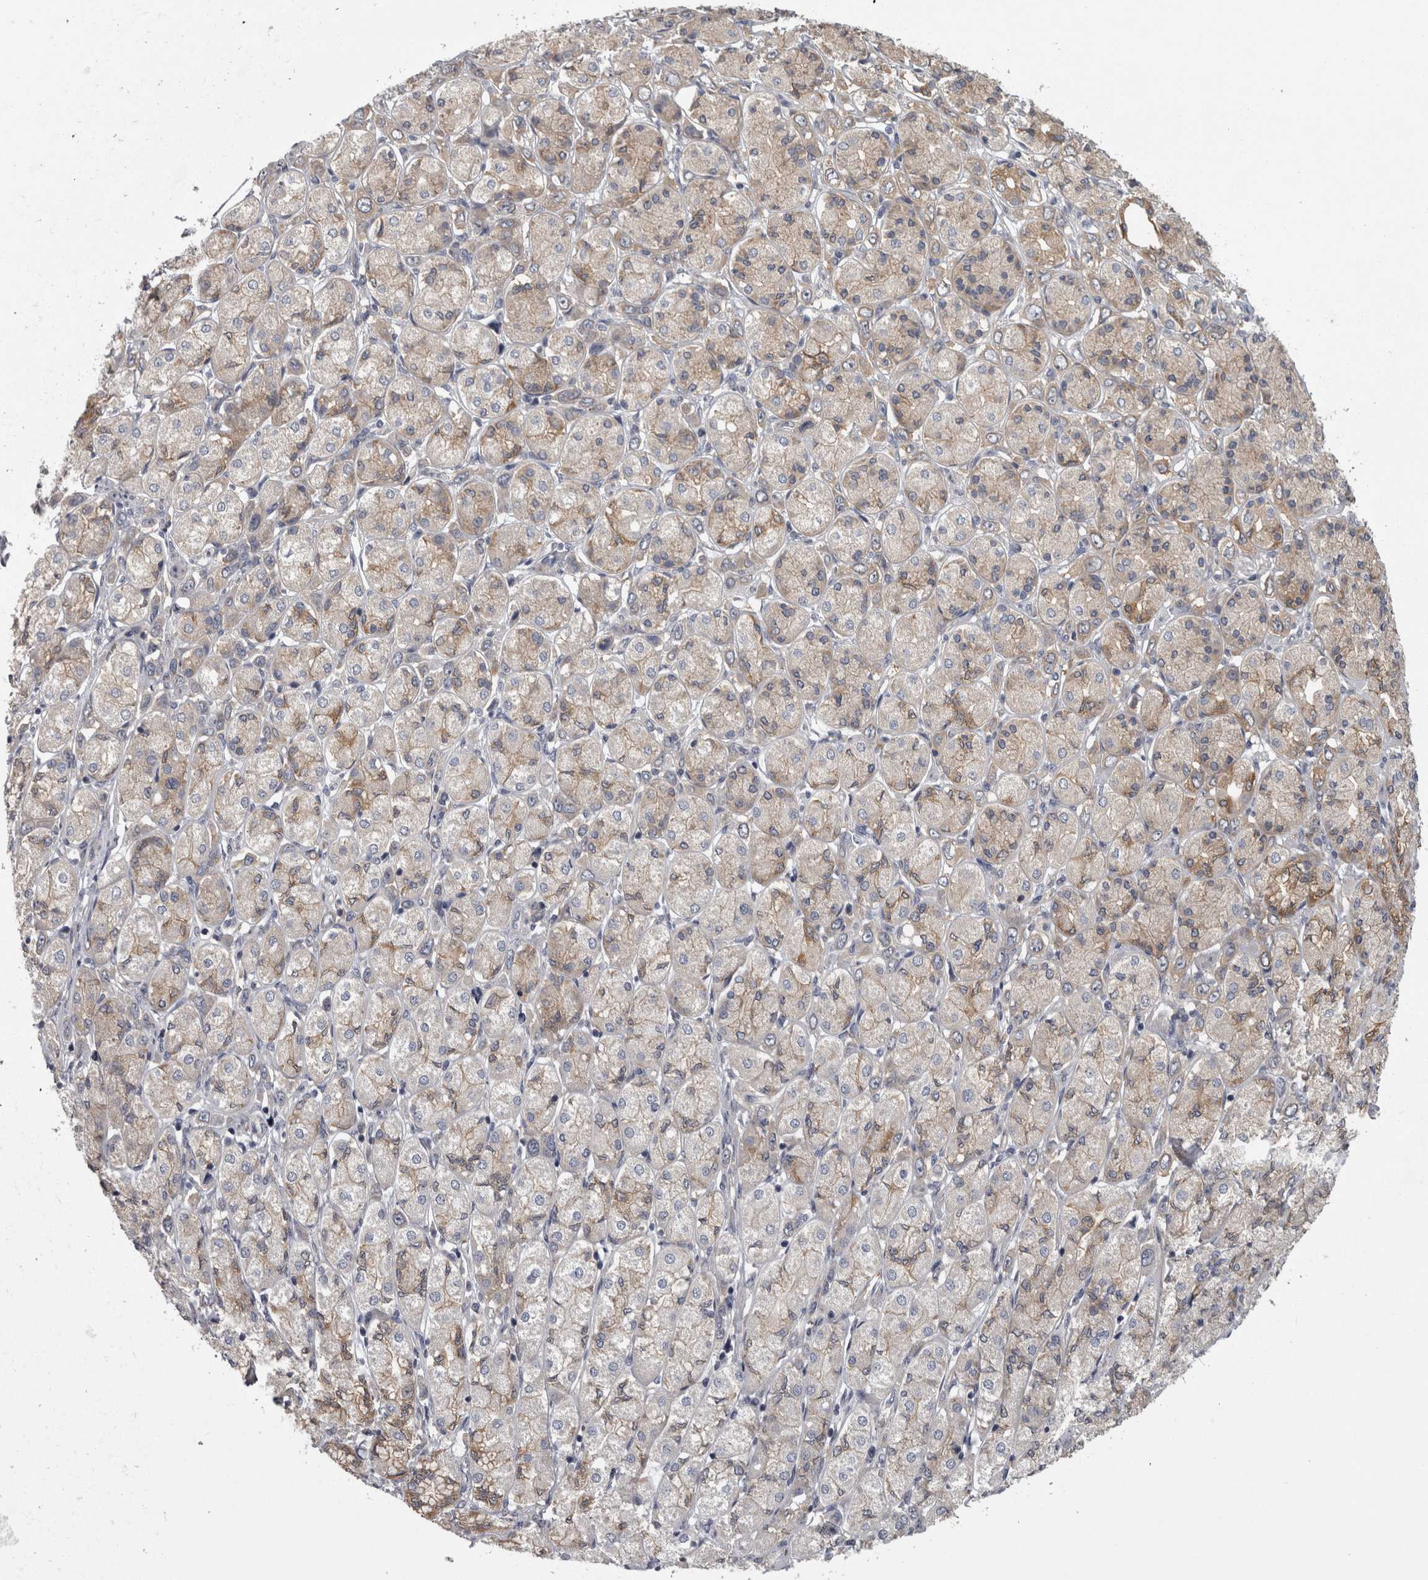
{"staining": {"intensity": "weak", "quantity": "<25%", "location": "cytoplasmic/membranous"}, "tissue": "stomach cancer", "cell_type": "Tumor cells", "image_type": "cancer", "snomed": [{"axis": "morphology", "description": "Adenocarcinoma, NOS"}, {"axis": "topography", "description": "Stomach"}], "caption": "High power microscopy micrograph of an IHC histopathology image of adenocarcinoma (stomach), revealing no significant staining in tumor cells.", "gene": "PRKCI", "patient": {"sex": "female", "age": 65}}